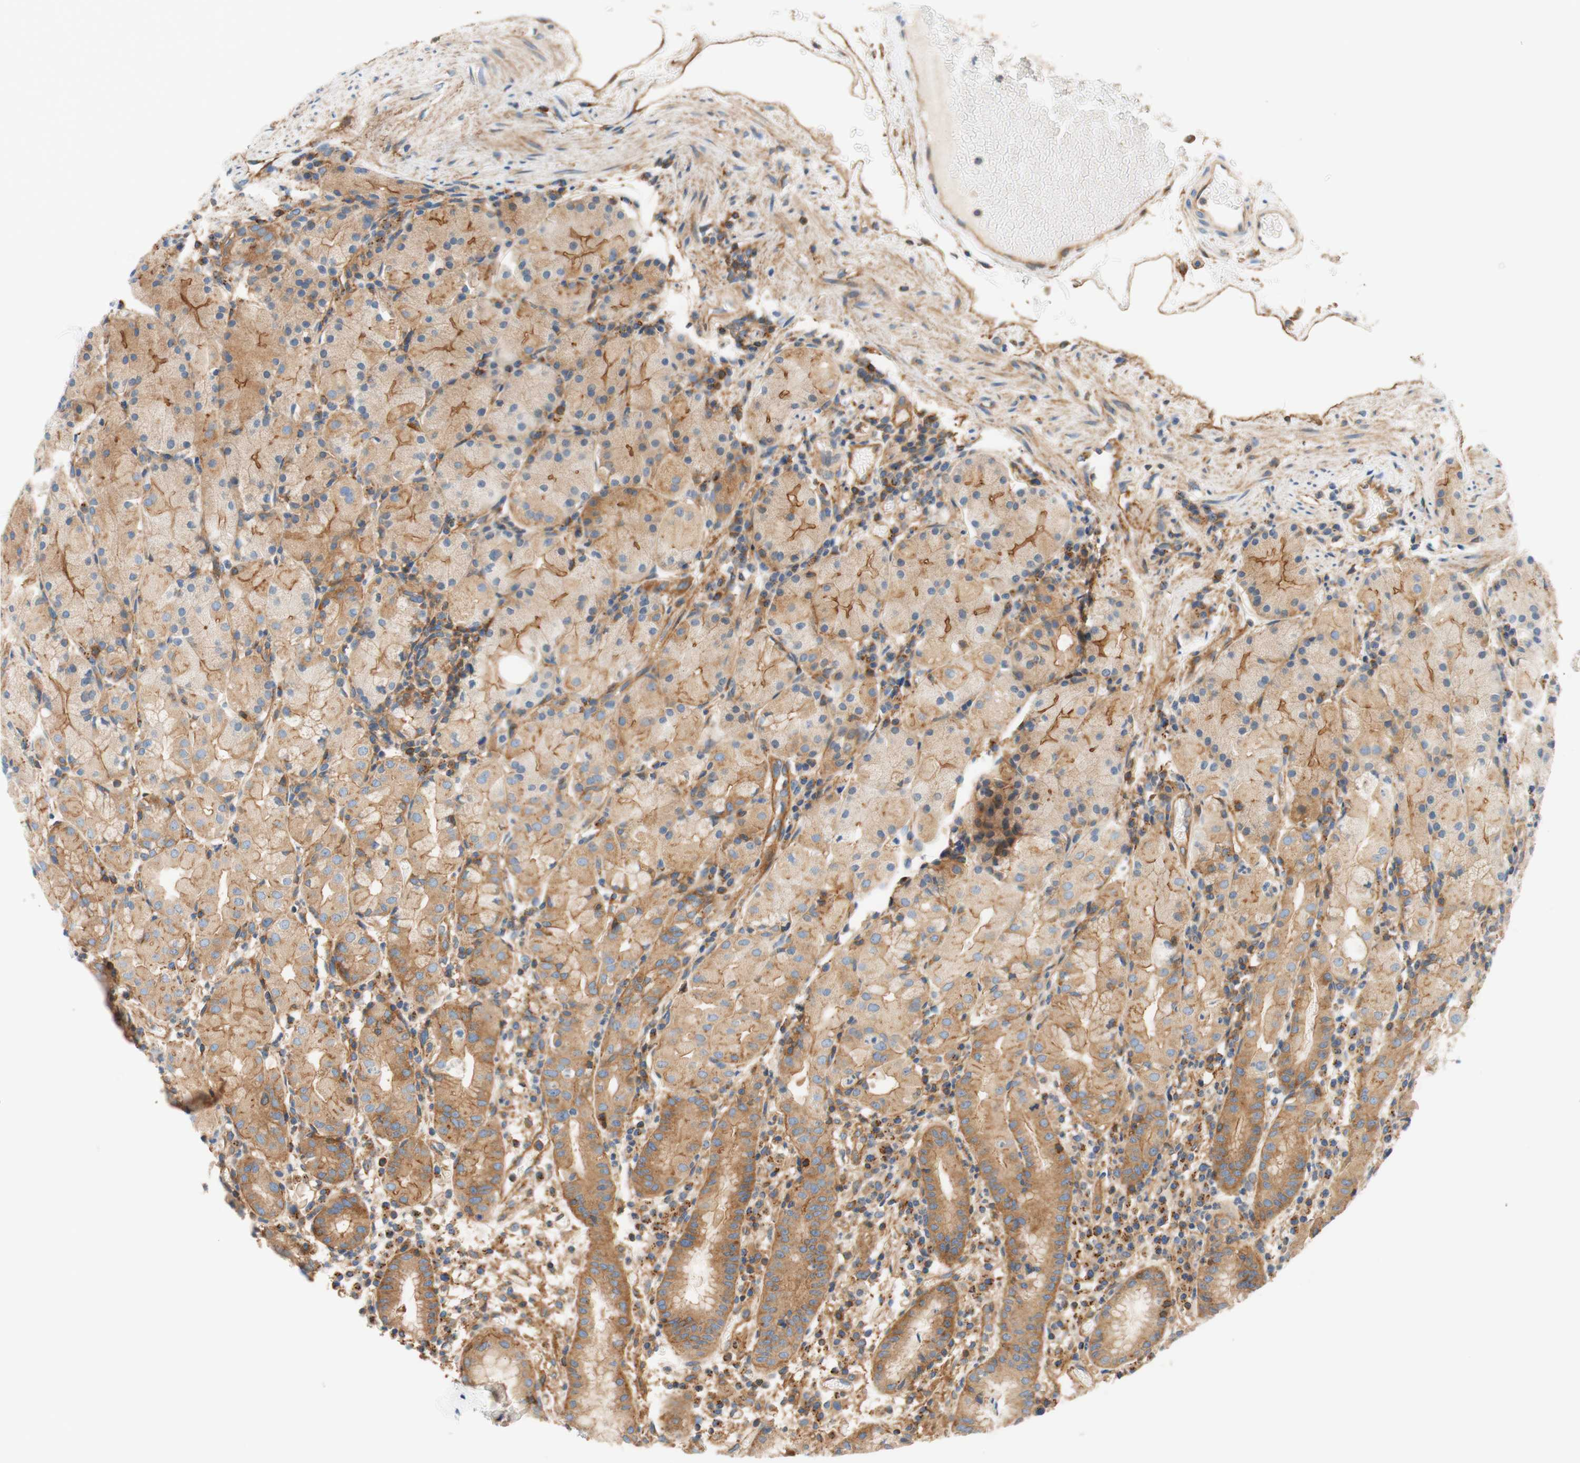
{"staining": {"intensity": "moderate", "quantity": ">75%", "location": "cytoplasmic/membranous"}, "tissue": "stomach", "cell_type": "Glandular cells", "image_type": "normal", "snomed": [{"axis": "morphology", "description": "Normal tissue, NOS"}, {"axis": "topography", "description": "Stomach"}, {"axis": "topography", "description": "Stomach, lower"}], "caption": "This micrograph demonstrates immunohistochemistry (IHC) staining of normal human stomach, with medium moderate cytoplasmic/membranous positivity in about >75% of glandular cells.", "gene": "VPS26A", "patient": {"sex": "female", "age": 75}}